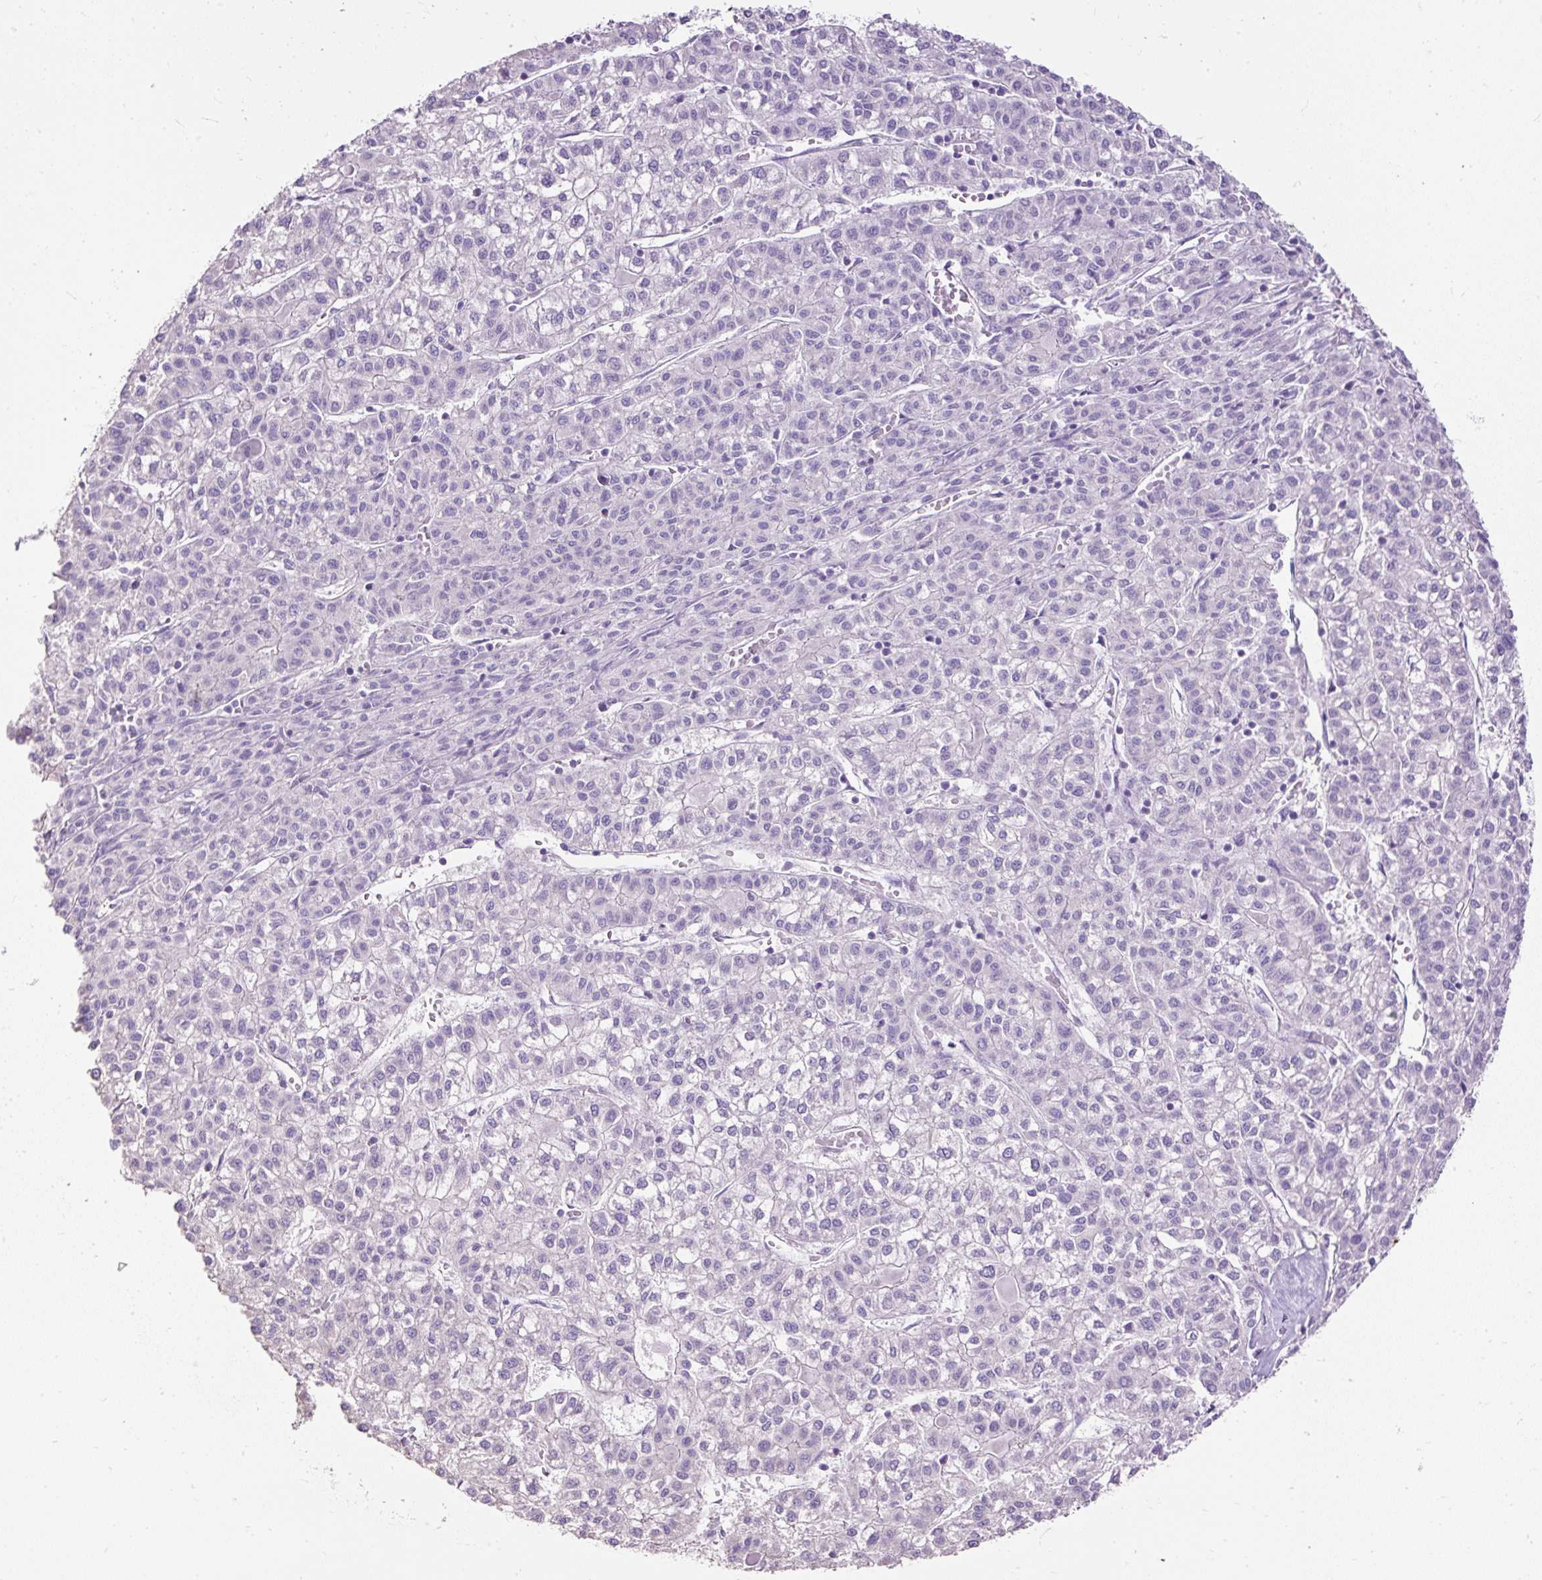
{"staining": {"intensity": "negative", "quantity": "none", "location": "none"}, "tissue": "liver cancer", "cell_type": "Tumor cells", "image_type": "cancer", "snomed": [{"axis": "morphology", "description": "Carcinoma, Hepatocellular, NOS"}, {"axis": "topography", "description": "Liver"}], "caption": "Liver cancer (hepatocellular carcinoma) was stained to show a protein in brown. There is no significant staining in tumor cells.", "gene": "PDIA2", "patient": {"sex": "female", "age": 43}}